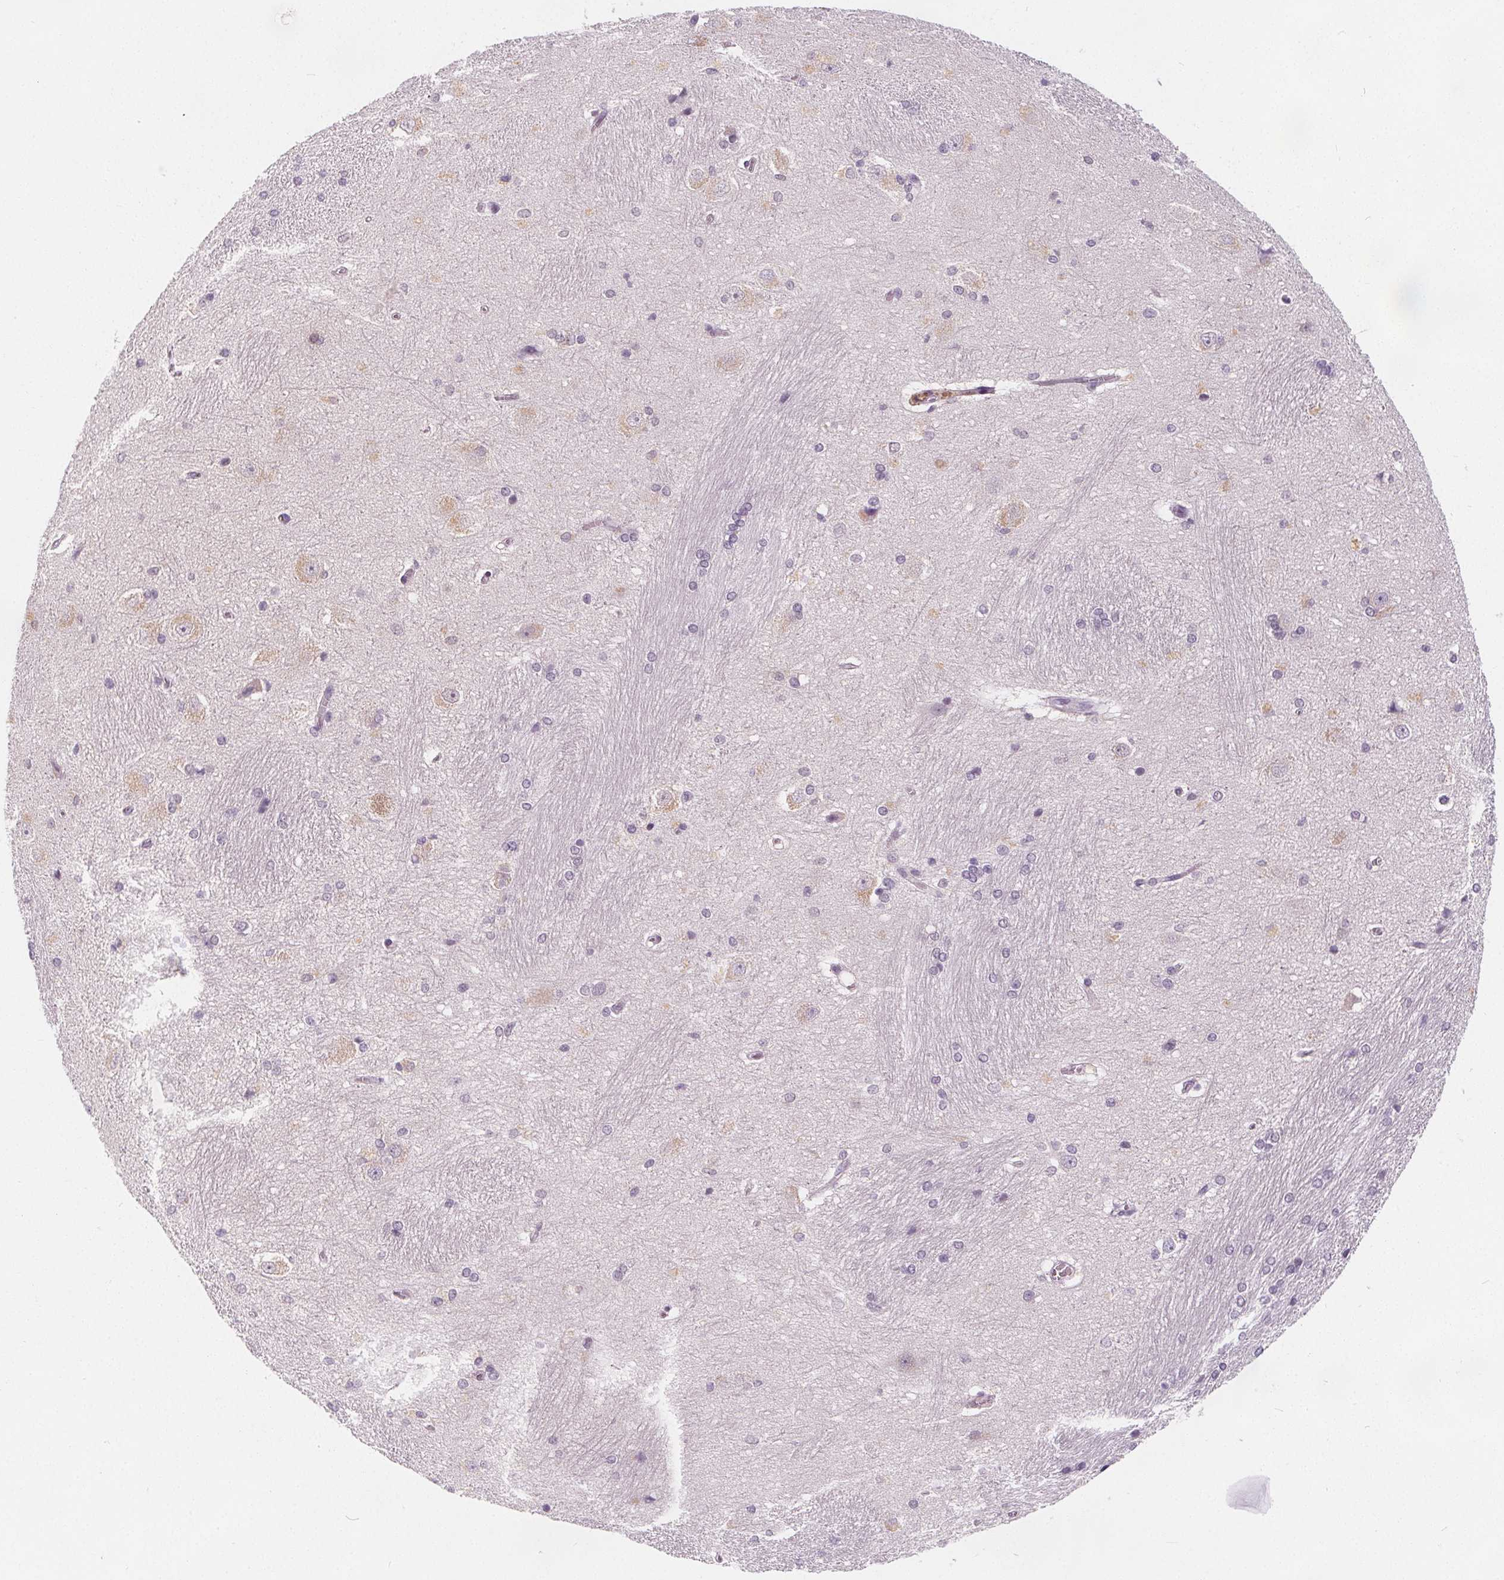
{"staining": {"intensity": "negative", "quantity": "none", "location": "none"}, "tissue": "hippocampus", "cell_type": "Glial cells", "image_type": "normal", "snomed": [{"axis": "morphology", "description": "Normal tissue, NOS"}, {"axis": "topography", "description": "Cerebral cortex"}, {"axis": "topography", "description": "Hippocampus"}], "caption": "Glial cells show no significant protein expression in normal hippocampus. The staining was performed using DAB (3,3'-diaminobenzidine) to visualize the protein expression in brown, while the nuclei were stained in blue with hematoxylin (Magnification: 20x).", "gene": "UGP2", "patient": {"sex": "female", "age": 19}}